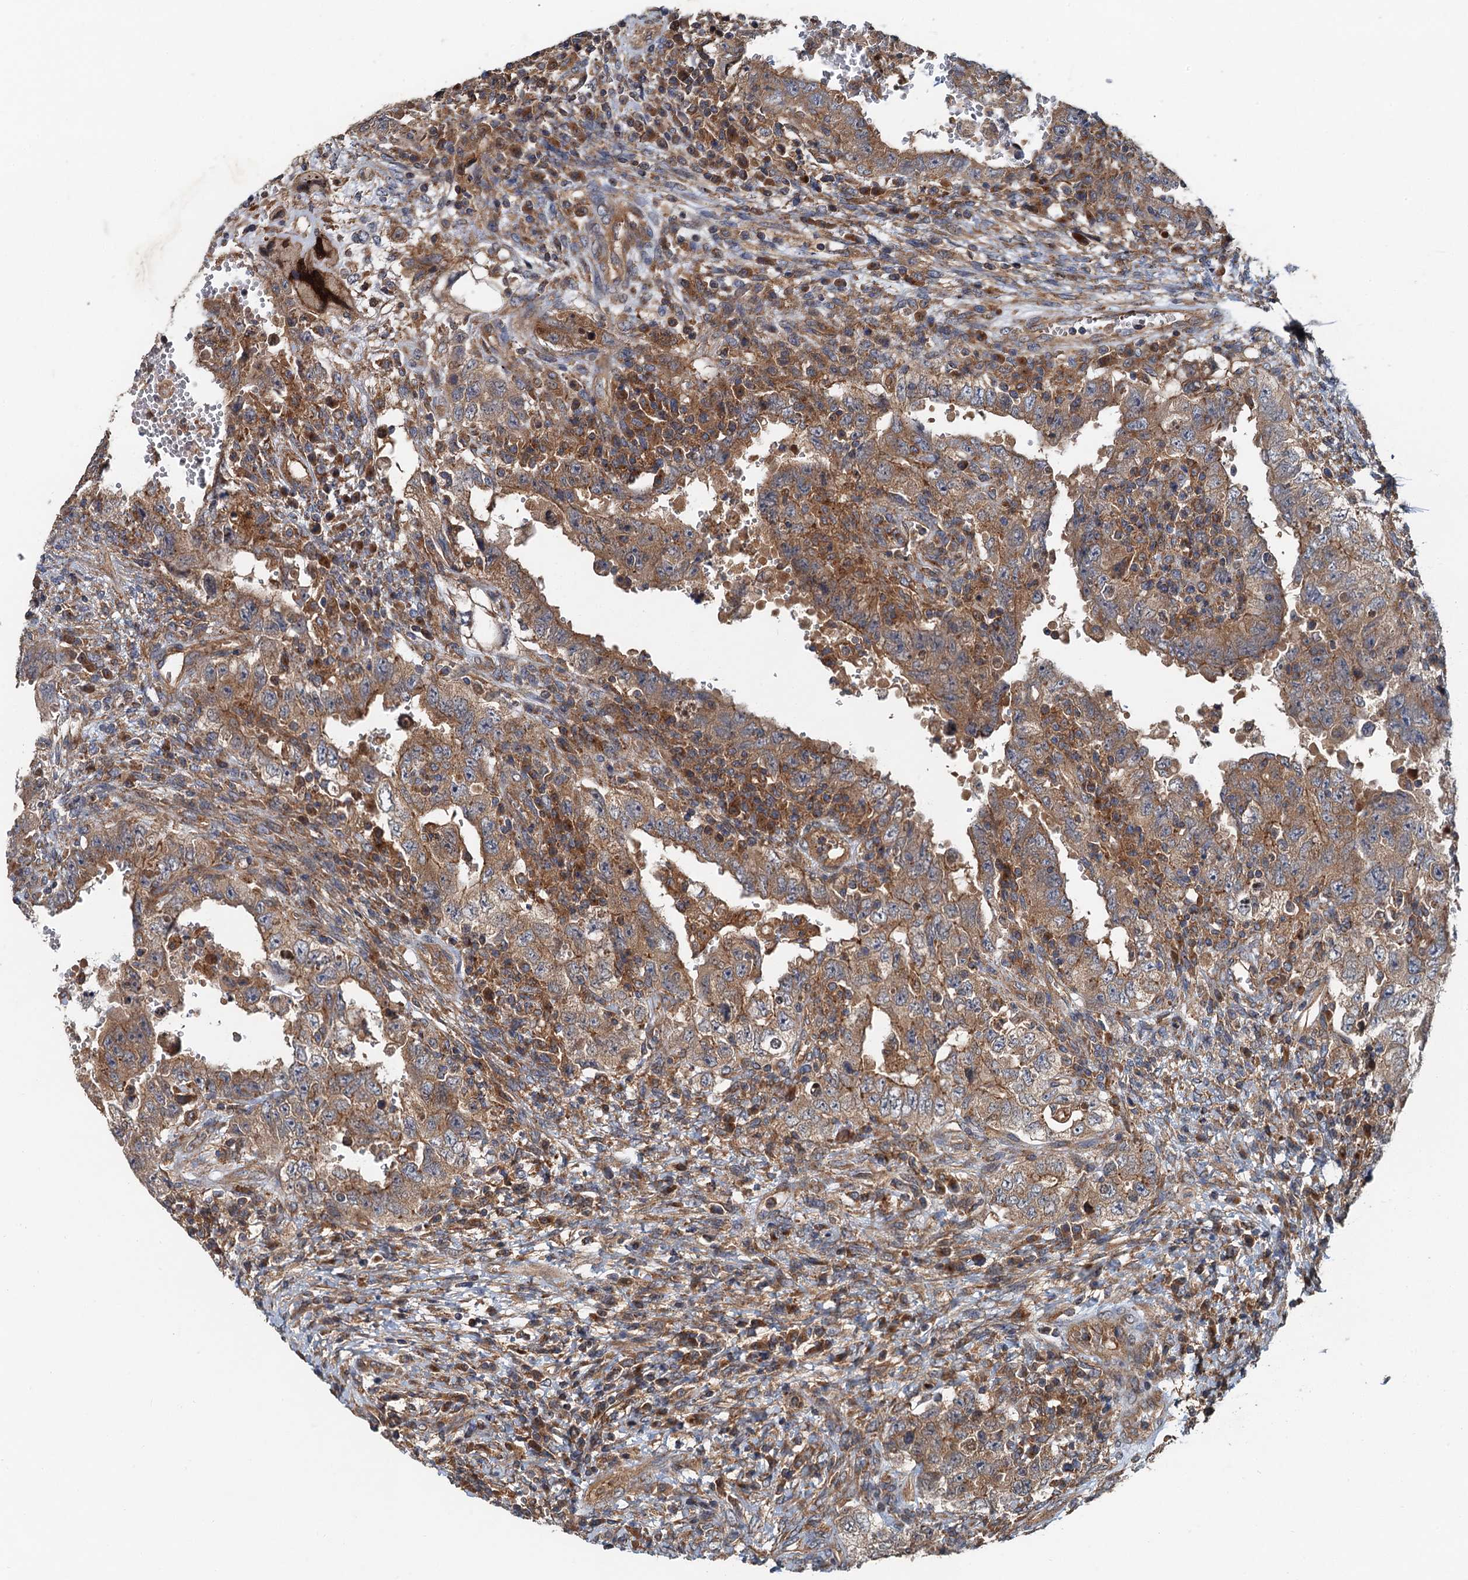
{"staining": {"intensity": "moderate", "quantity": ">75%", "location": "cytoplasmic/membranous"}, "tissue": "testis cancer", "cell_type": "Tumor cells", "image_type": "cancer", "snomed": [{"axis": "morphology", "description": "Carcinoma, Embryonal, NOS"}, {"axis": "topography", "description": "Testis"}], "caption": "Testis embryonal carcinoma was stained to show a protein in brown. There is medium levels of moderate cytoplasmic/membranous staining in about >75% of tumor cells. (DAB IHC with brightfield microscopy, high magnification).", "gene": "COG3", "patient": {"sex": "male", "age": 26}}